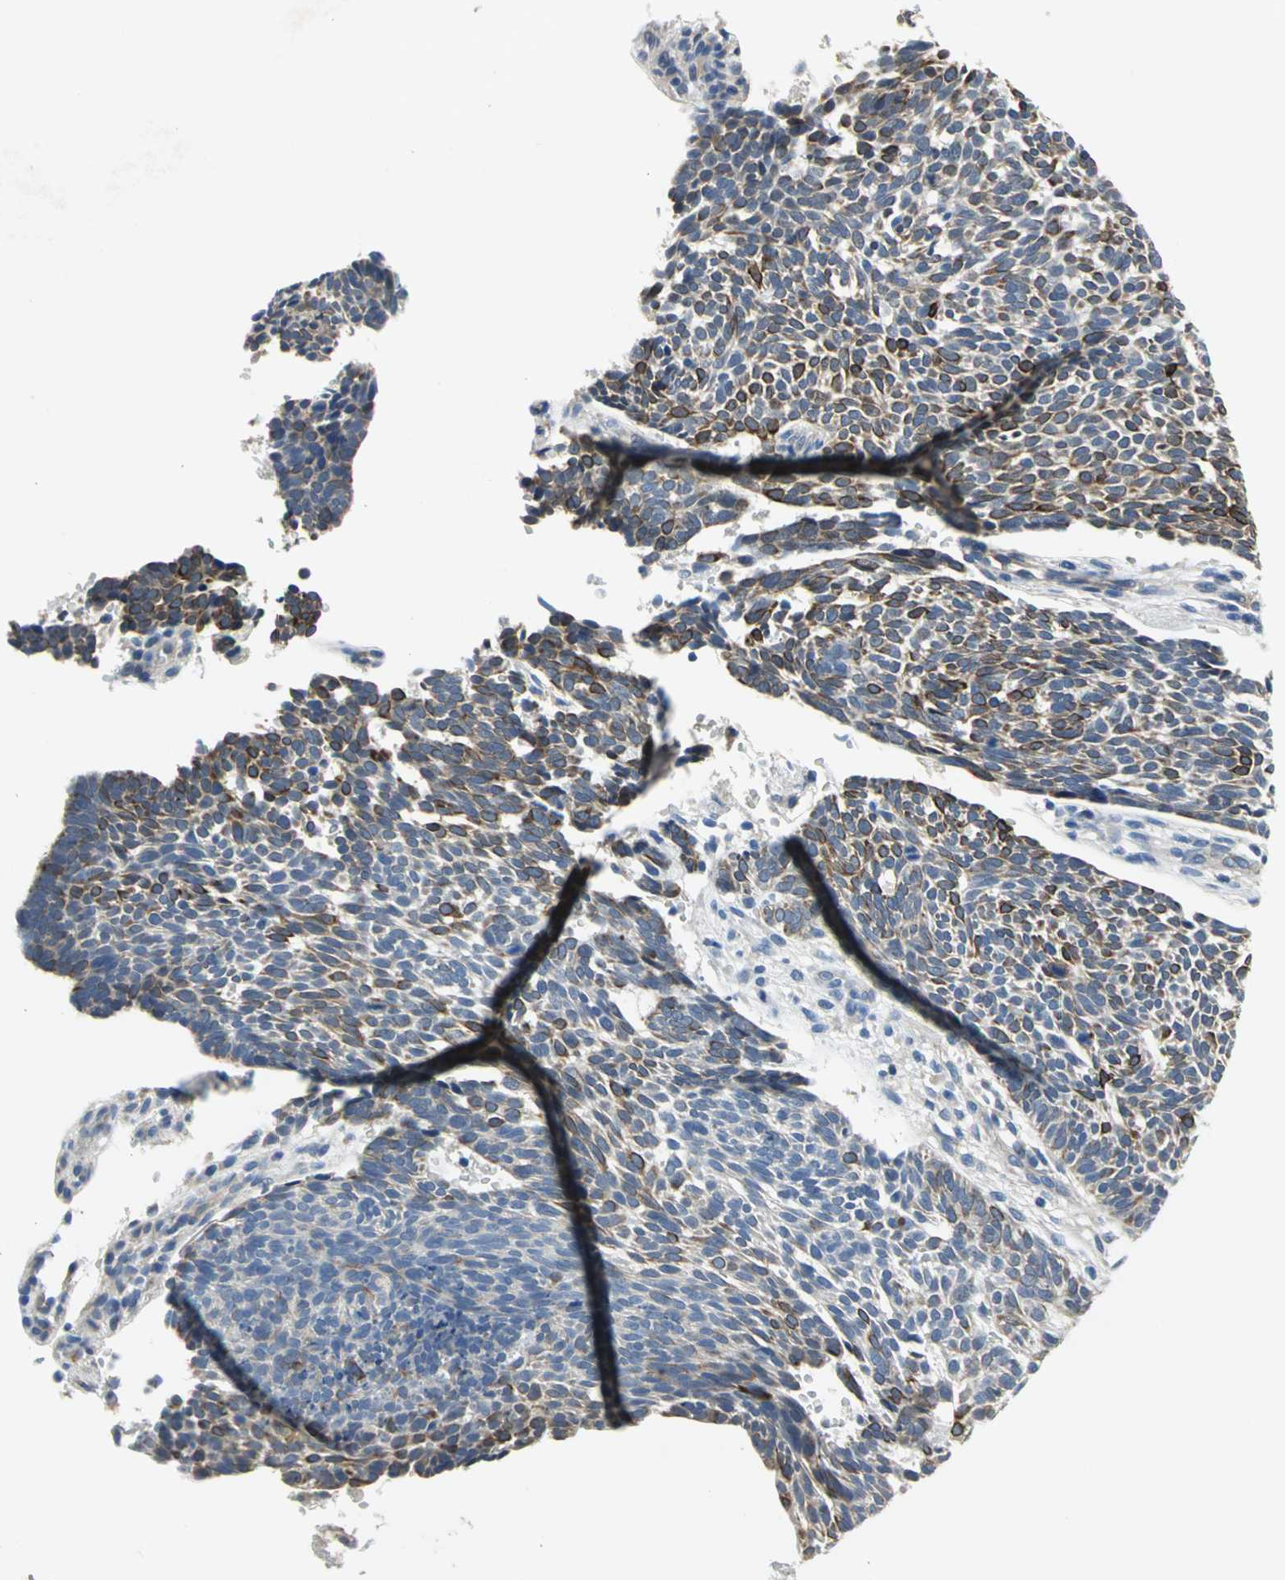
{"staining": {"intensity": "strong", "quantity": "<25%", "location": "cytoplasmic/membranous"}, "tissue": "skin cancer", "cell_type": "Tumor cells", "image_type": "cancer", "snomed": [{"axis": "morphology", "description": "Normal tissue, NOS"}, {"axis": "morphology", "description": "Basal cell carcinoma"}, {"axis": "topography", "description": "Skin"}], "caption": "Immunohistochemical staining of human skin cancer displays strong cytoplasmic/membranous protein expression in approximately <25% of tumor cells. (IHC, brightfield microscopy, high magnification).", "gene": "HTR1F", "patient": {"sex": "male", "age": 87}}